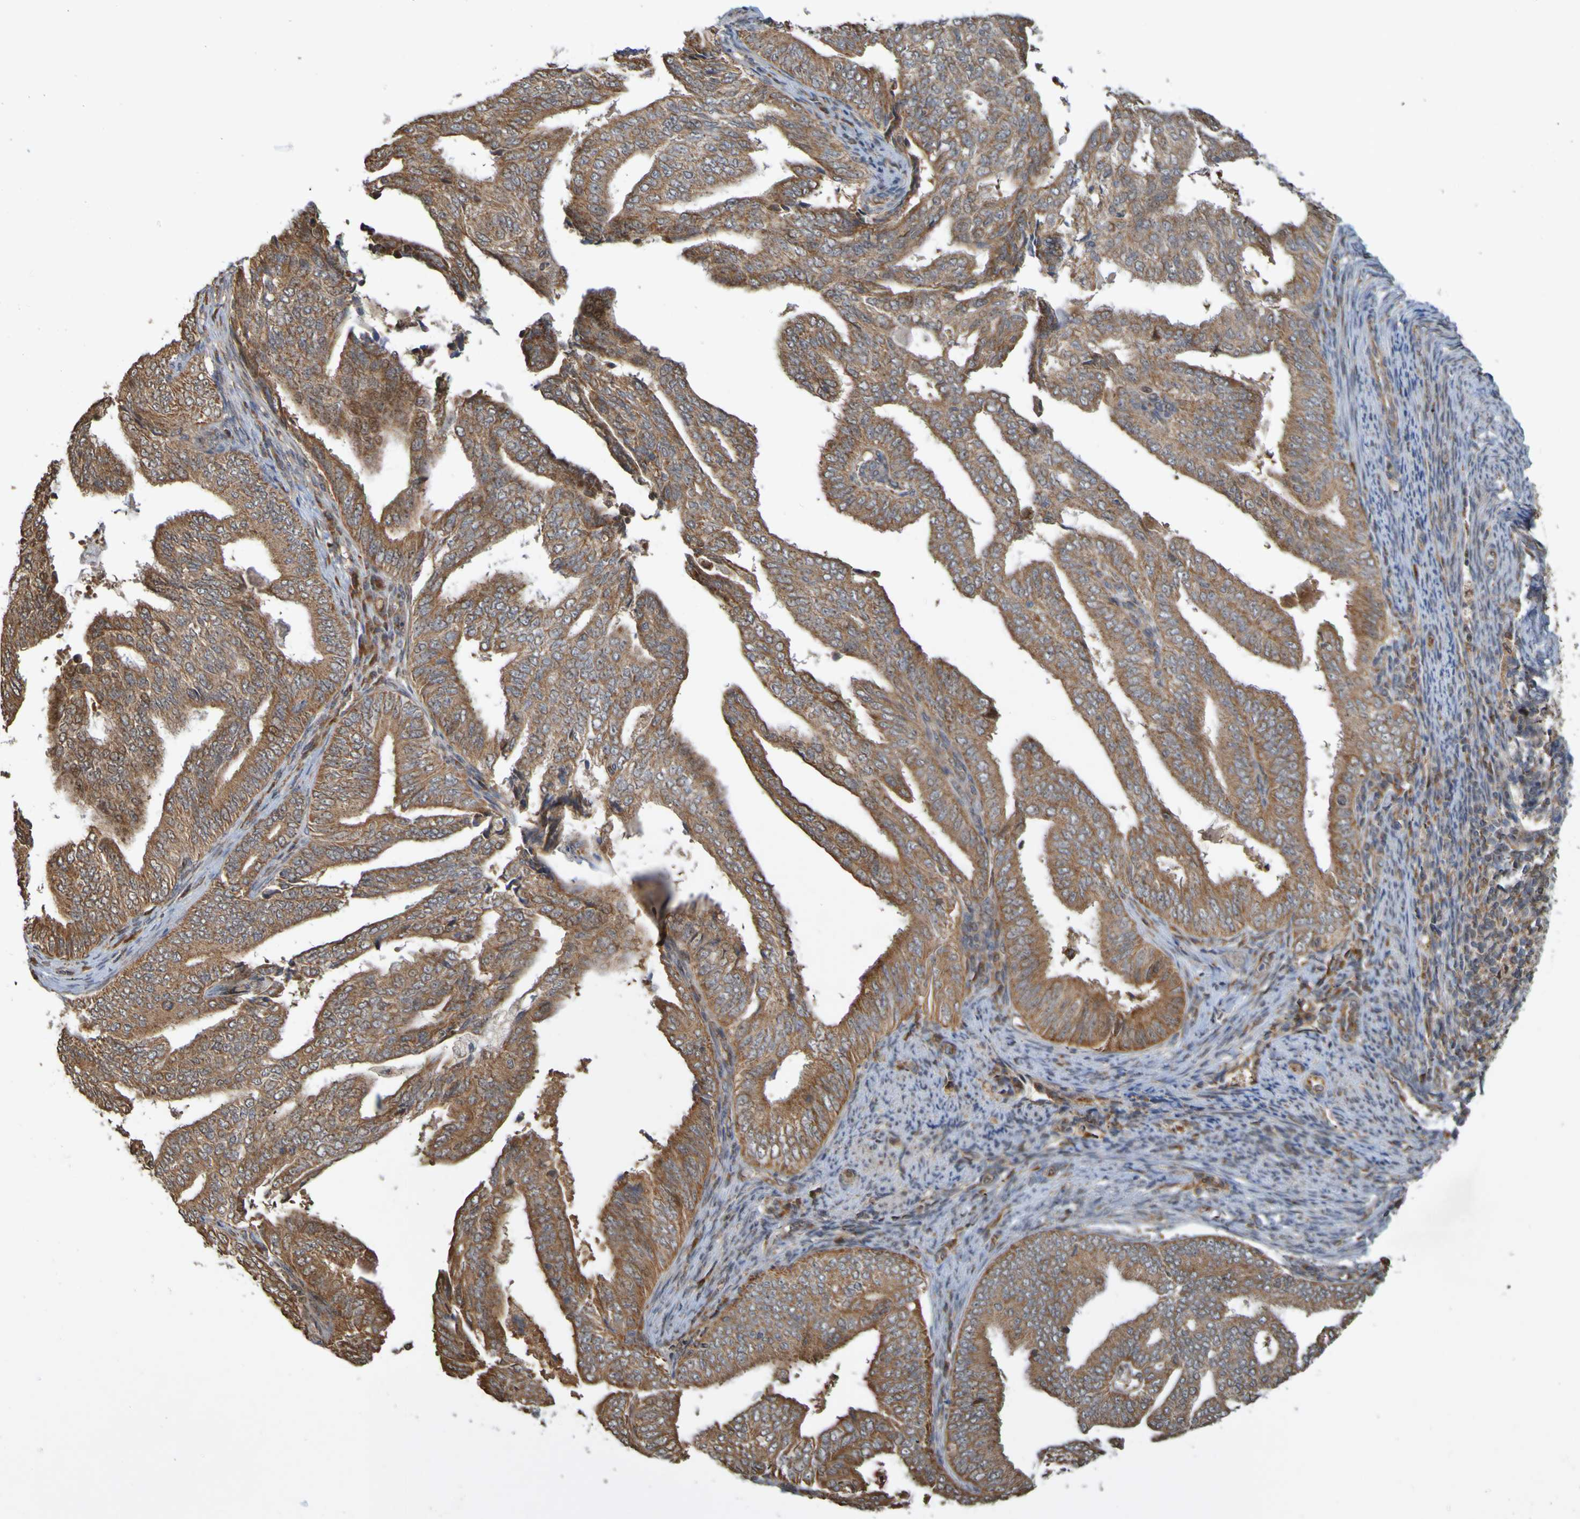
{"staining": {"intensity": "moderate", "quantity": ">75%", "location": "cytoplasmic/membranous"}, "tissue": "endometrial cancer", "cell_type": "Tumor cells", "image_type": "cancer", "snomed": [{"axis": "morphology", "description": "Adenocarcinoma, NOS"}, {"axis": "topography", "description": "Endometrium"}], "caption": "High-power microscopy captured an IHC image of adenocarcinoma (endometrial), revealing moderate cytoplasmic/membranous staining in about >75% of tumor cells. (Brightfield microscopy of DAB IHC at high magnification).", "gene": "TMBIM1", "patient": {"sex": "female", "age": 58}}